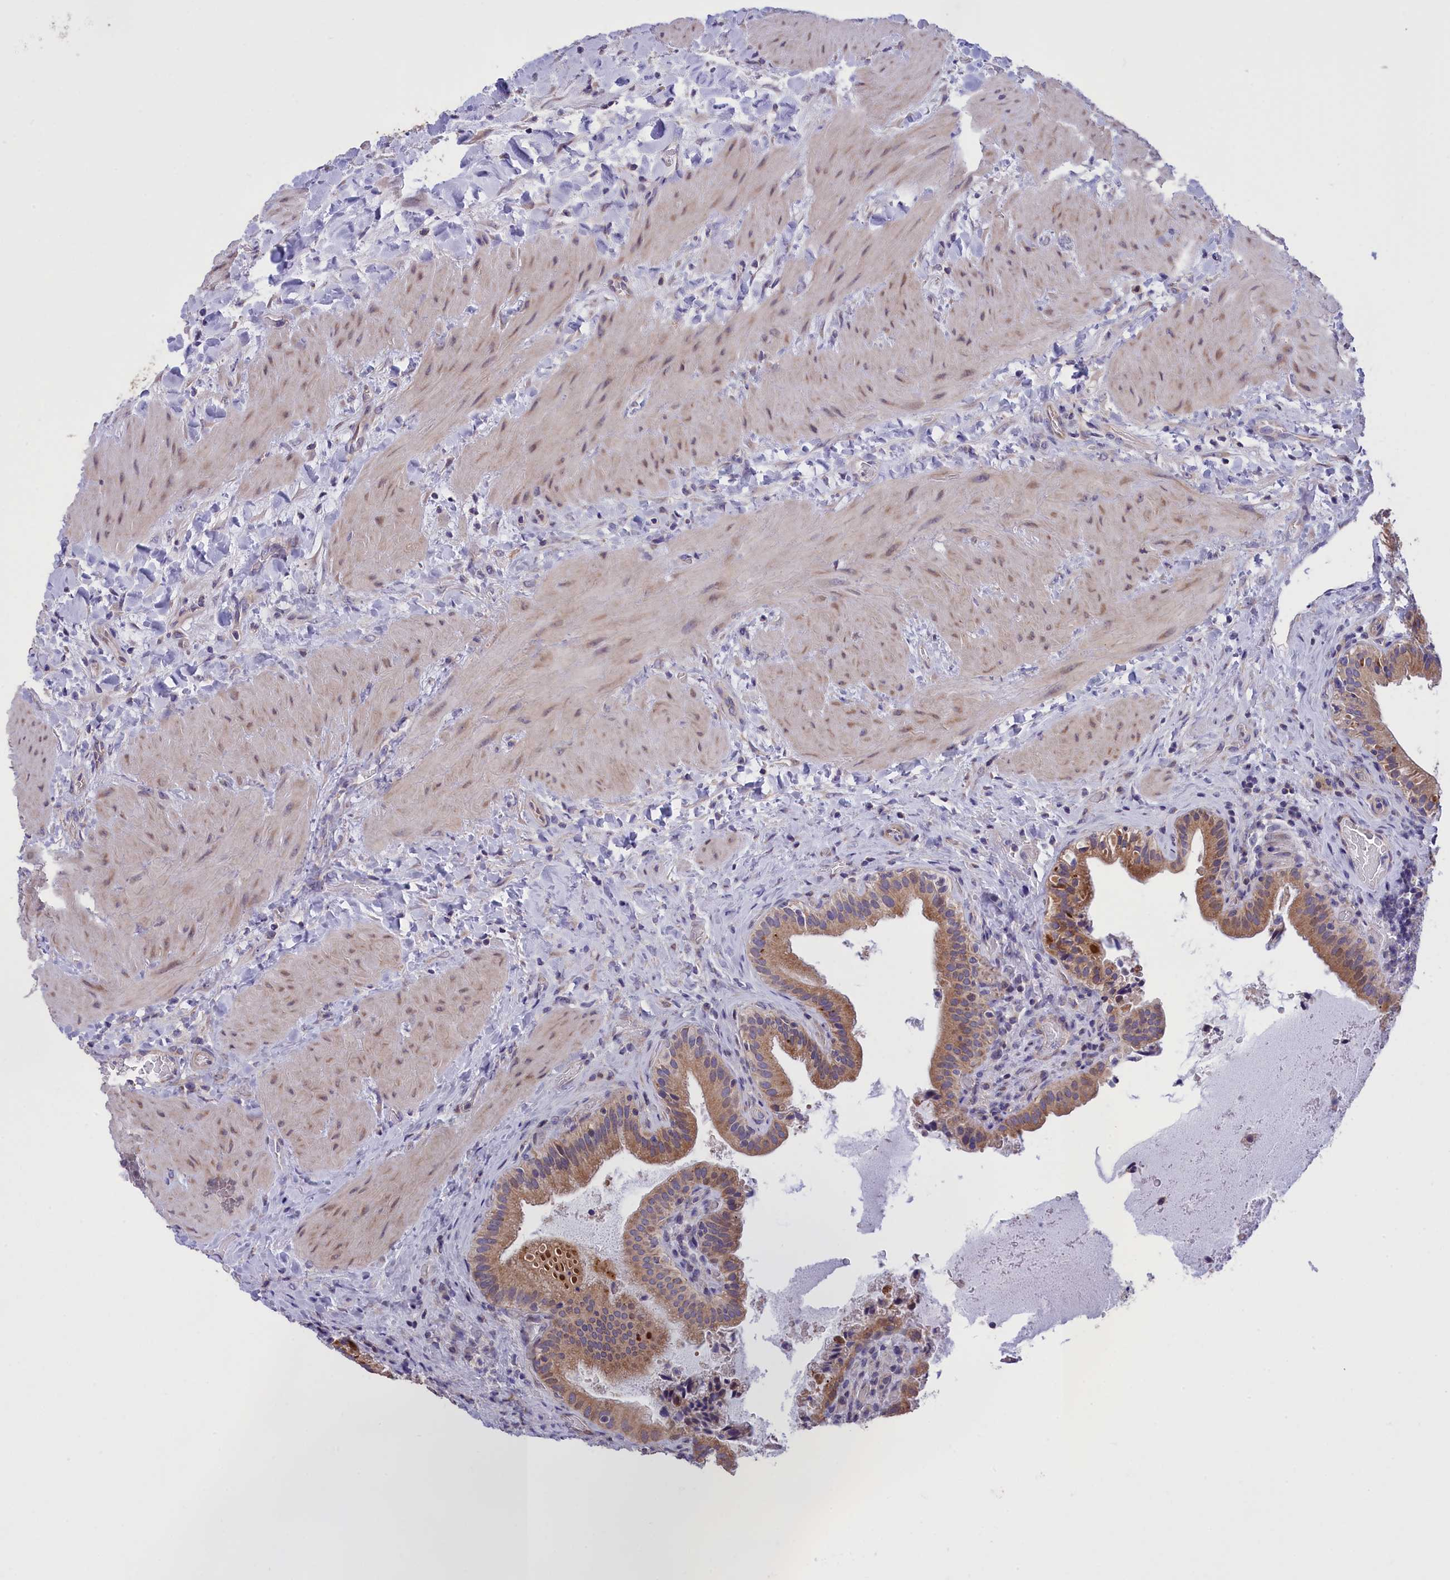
{"staining": {"intensity": "moderate", "quantity": ">75%", "location": "cytoplasmic/membranous"}, "tissue": "gallbladder", "cell_type": "Glandular cells", "image_type": "normal", "snomed": [{"axis": "morphology", "description": "Normal tissue, NOS"}, {"axis": "topography", "description": "Gallbladder"}], "caption": "Moderate cytoplasmic/membranous protein staining is appreciated in approximately >75% of glandular cells in gallbladder. (Stains: DAB (3,3'-diaminobenzidine) in brown, nuclei in blue, Microscopy: brightfield microscopy at high magnification).", "gene": "CYP2U1", "patient": {"sex": "male", "age": 24}}